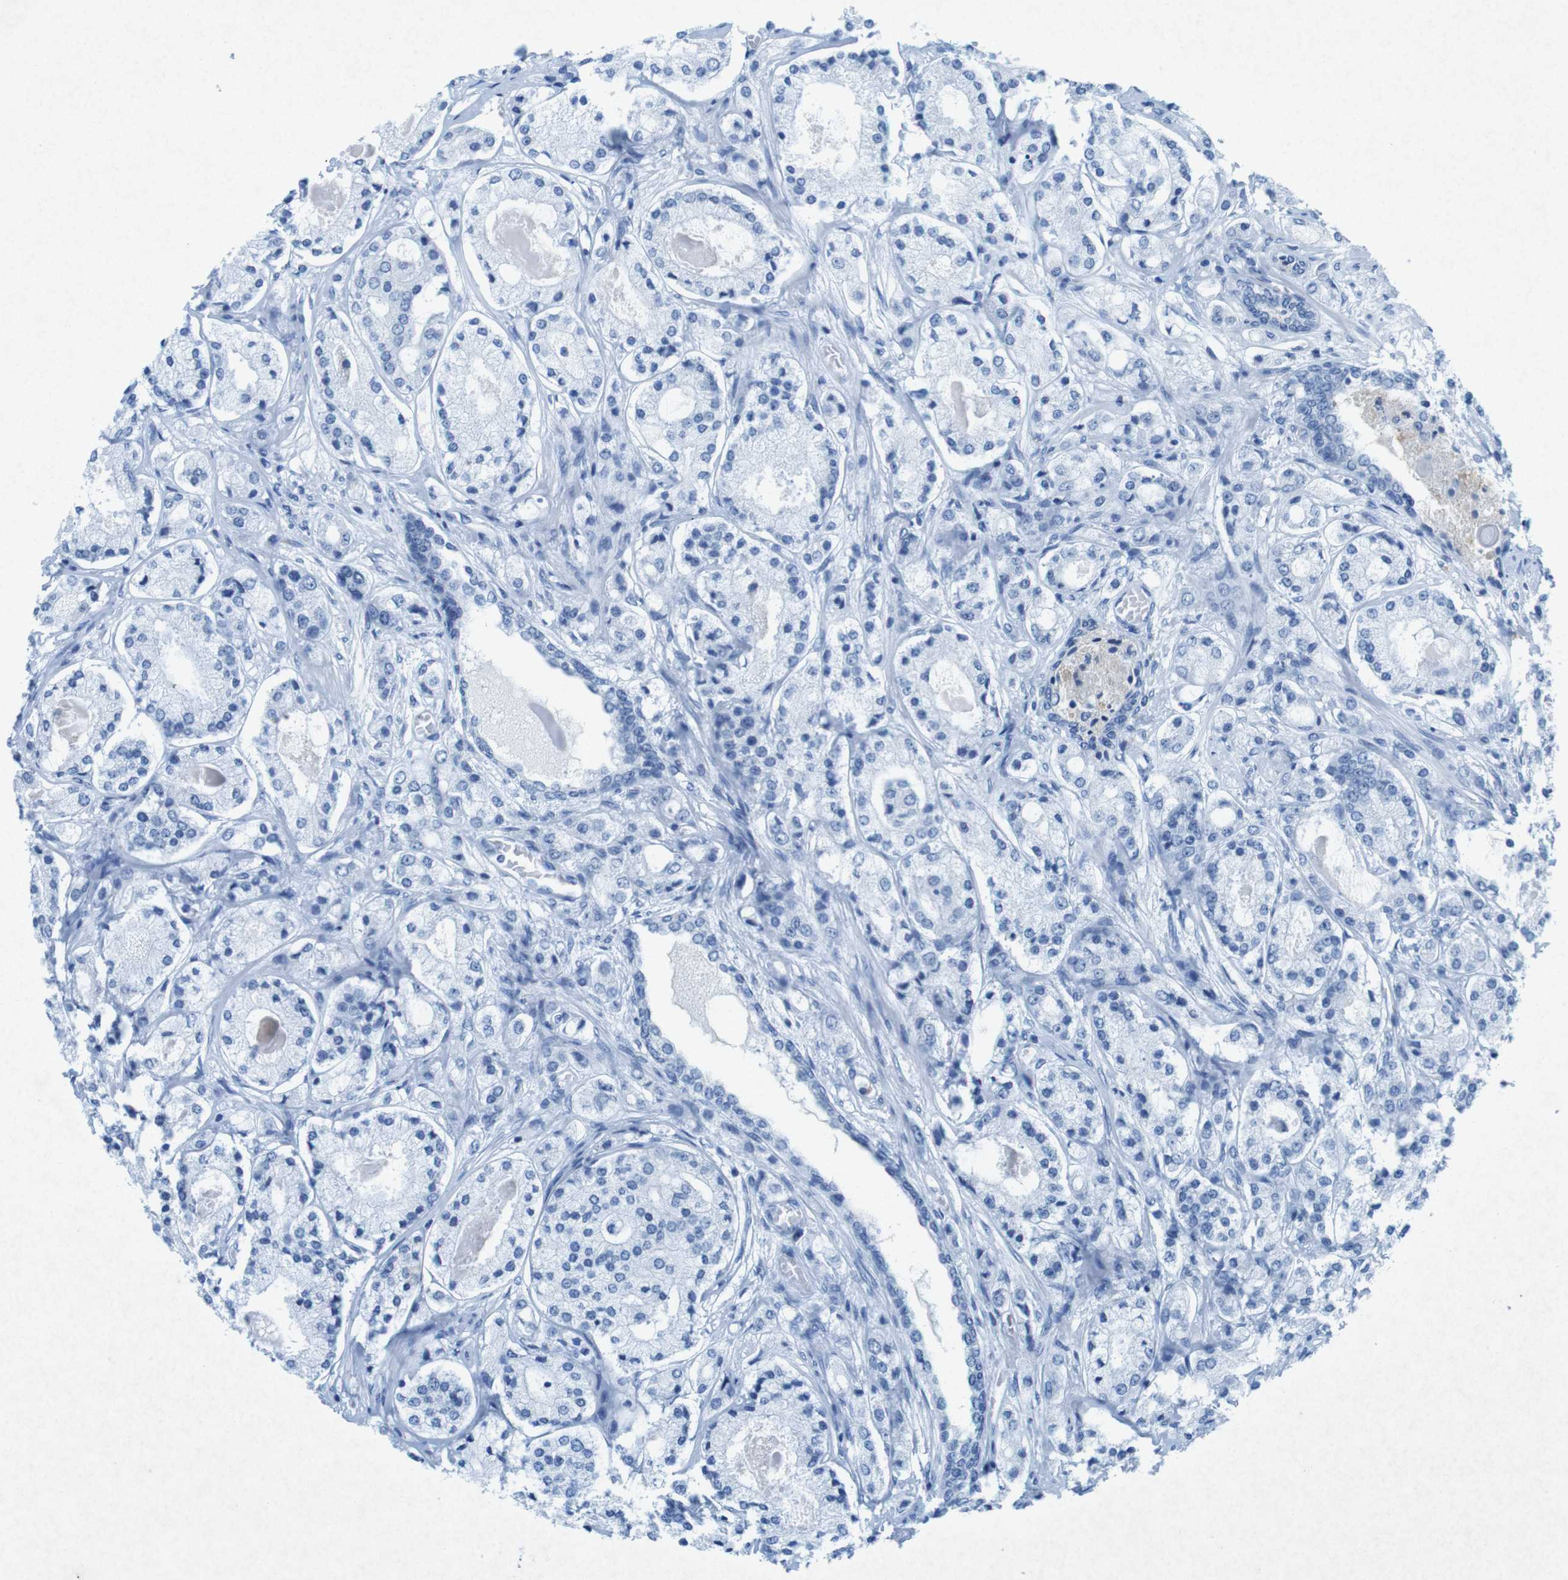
{"staining": {"intensity": "negative", "quantity": "none", "location": "none"}, "tissue": "prostate cancer", "cell_type": "Tumor cells", "image_type": "cancer", "snomed": [{"axis": "morphology", "description": "Adenocarcinoma, High grade"}, {"axis": "topography", "description": "Prostate"}], "caption": "Micrograph shows no significant protein staining in tumor cells of adenocarcinoma (high-grade) (prostate).", "gene": "CTAG1B", "patient": {"sex": "male", "age": 65}}